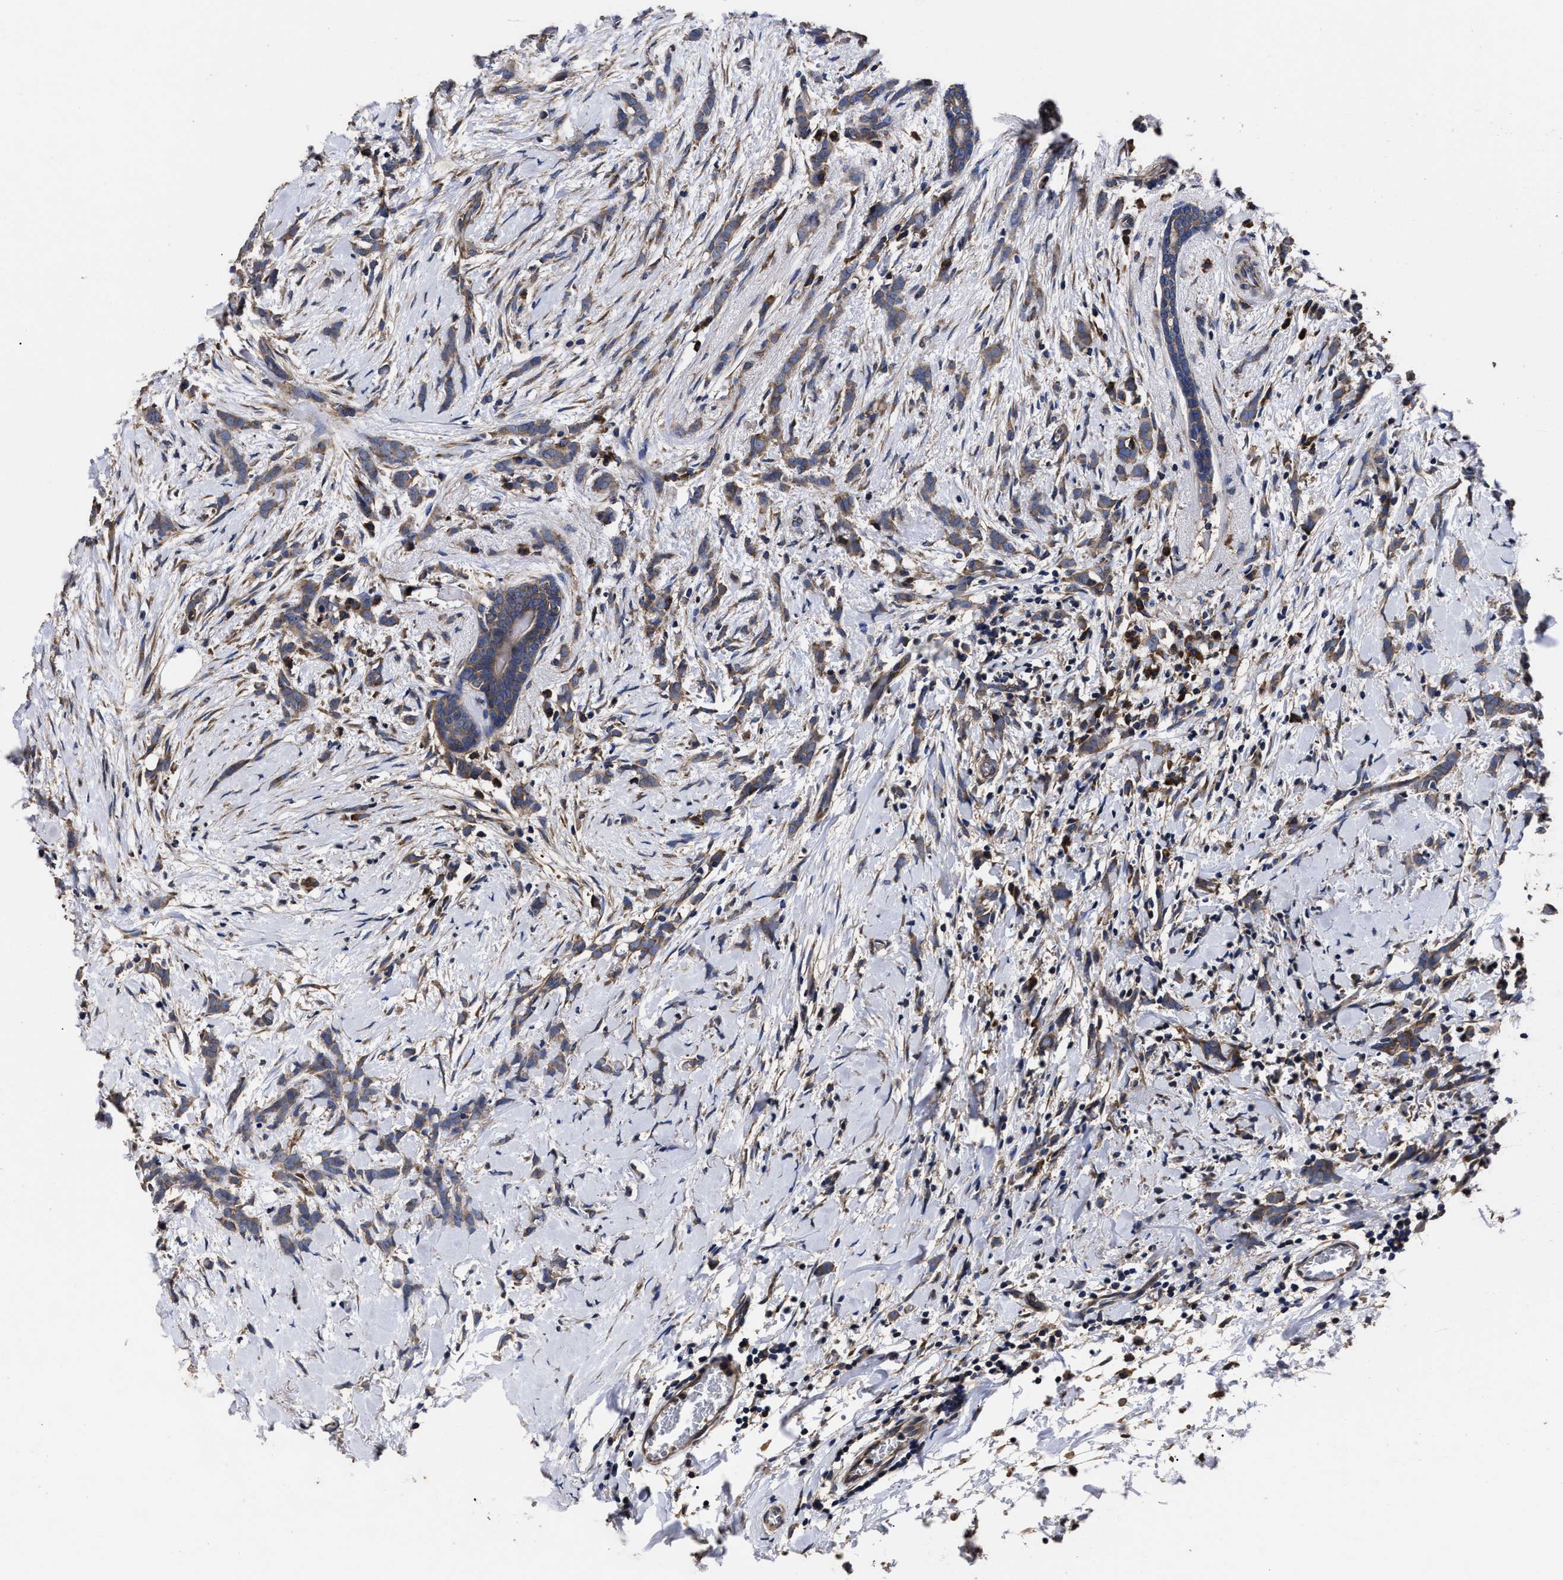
{"staining": {"intensity": "moderate", "quantity": ">75%", "location": "cytoplasmic/membranous"}, "tissue": "breast cancer", "cell_type": "Tumor cells", "image_type": "cancer", "snomed": [{"axis": "morphology", "description": "Lobular carcinoma, in situ"}, {"axis": "morphology", "description": "Lobular carcinoma"}, {"axis": "topography", "description": "Breast"}], "caption": "Immunohistochemical staining of human breast cancer demonstrates medium levels of moderate cytoplasmic/membranous protein positivity in about >75% of tumor cells. (Stains: DAB (3,3'-diaminobenzidine) in brown, nuclei in blue, Microscopy: brightfield microscopy at high magnification).", "gene": "AVEN", "patient": {"sex": "female", "age": 41}}